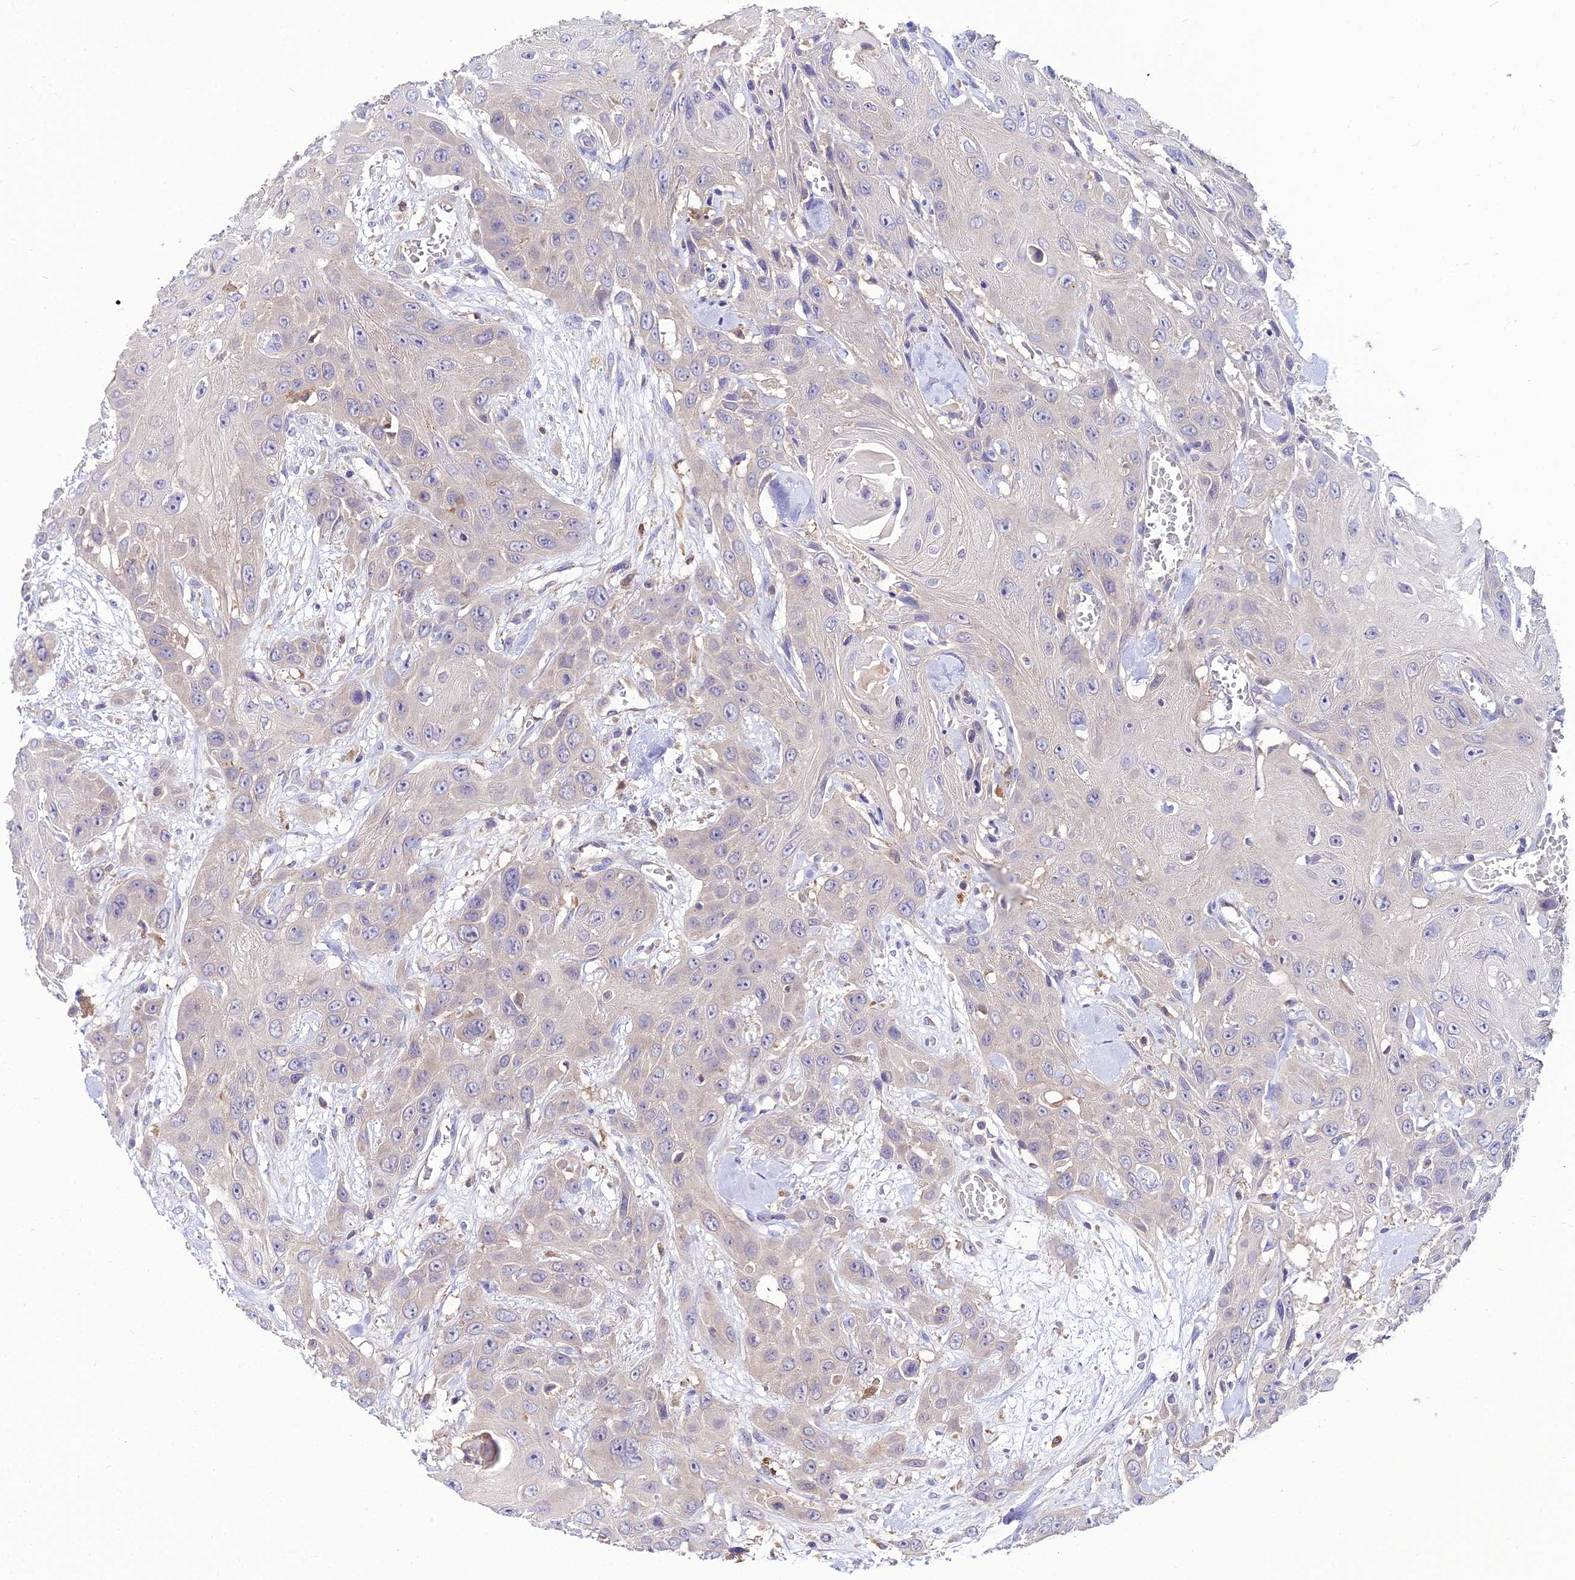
{"staining": {"intensity": "negative", "quantity": "none", "location": "none"}, "tissue": "head and neck cancer", "cell_type": "Tumor cells", "image_type": "cancer", "snomed": [{"axis": "morphology", "description": "Squamous cell carcinoma, NOS"}, {"axis": "topography", "description": "Head-Neck"}], "caption": "The histopathology image reveals no staining of tumor cells in head and neck cancer.", "gene": "C2orf69", "patient": {"sex": "male", "age": 81}}